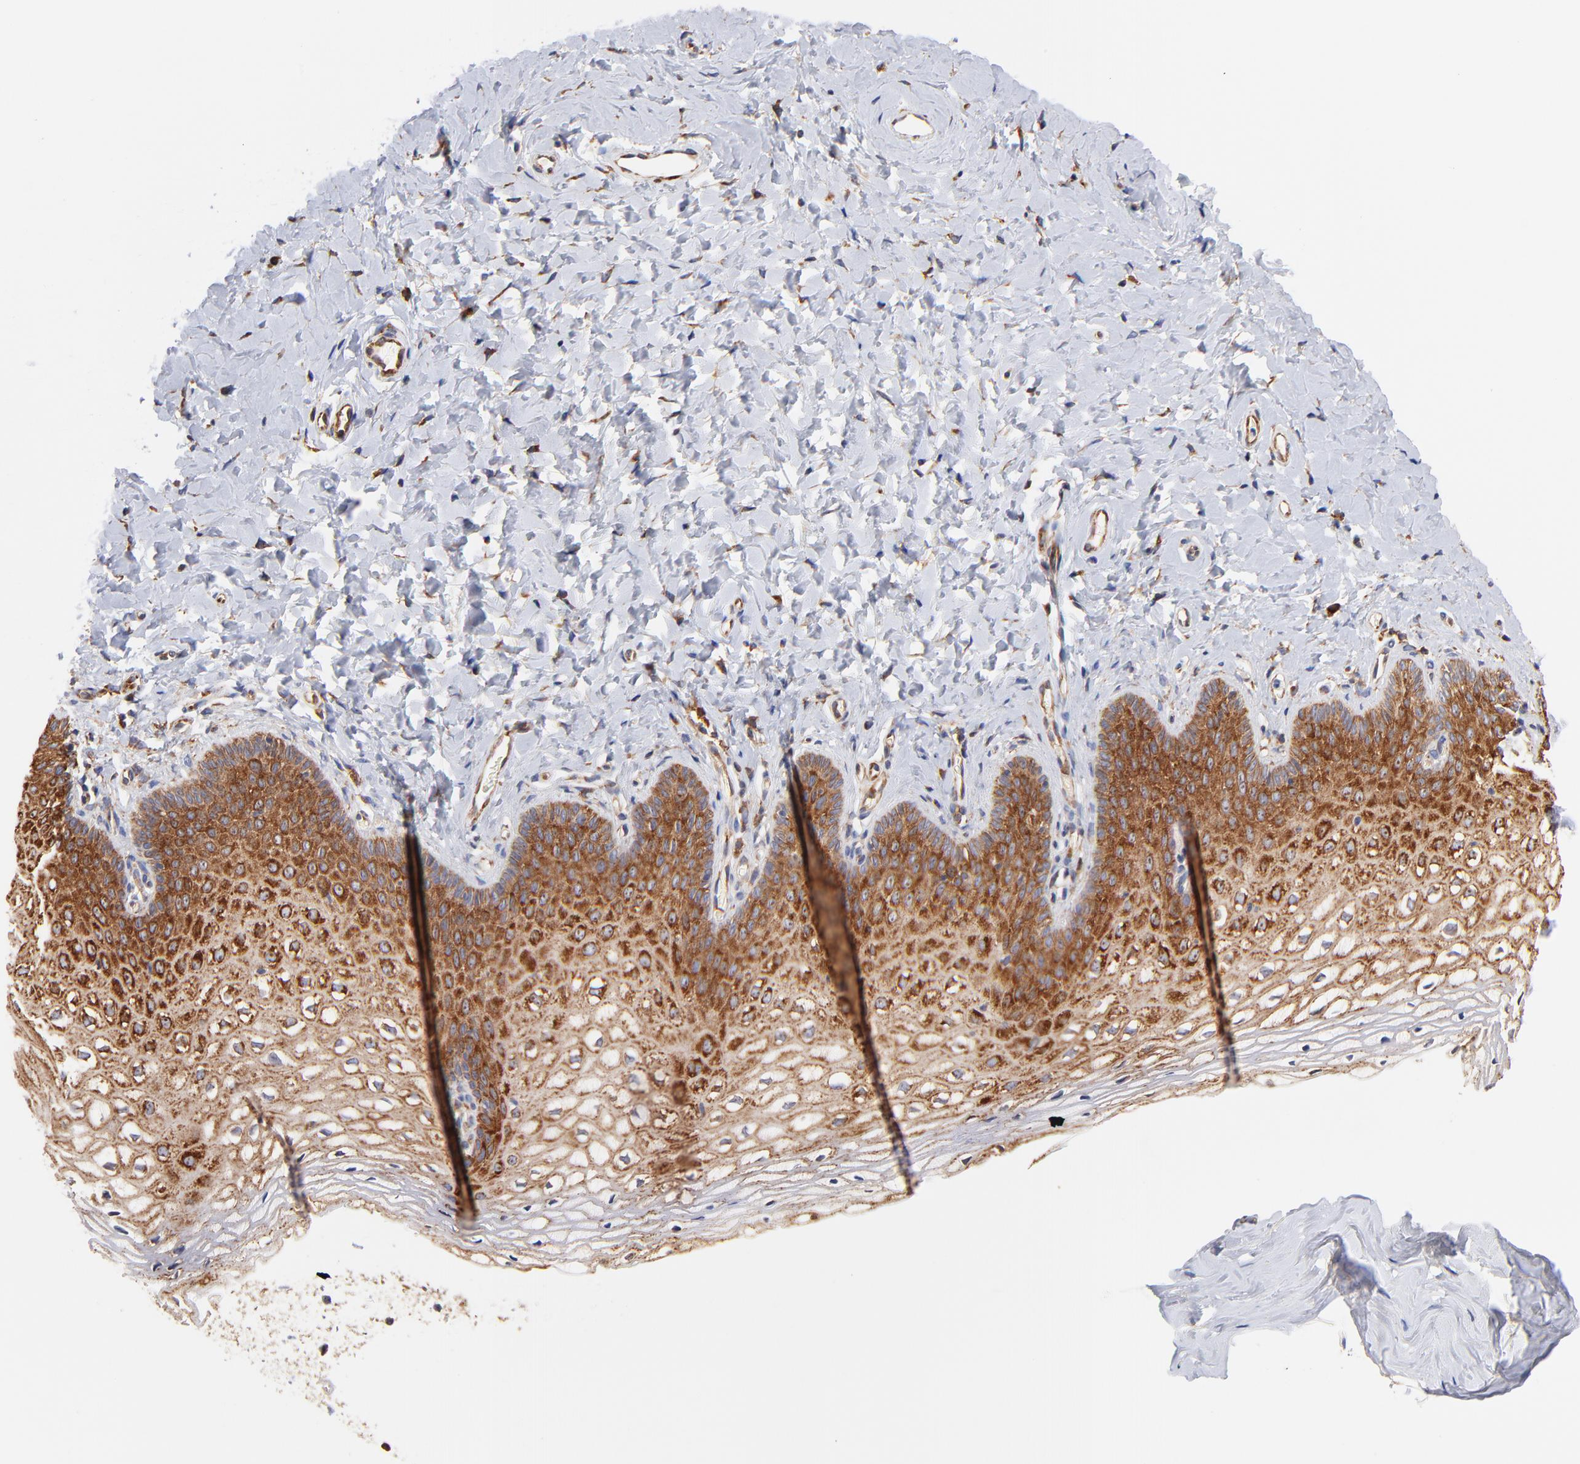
{"staining": {"intensity": "strong", "quantity": ">75%", "location": "cytoplasmic/membranous"}, "tissue": "vagina", "cell_type": "Squamous epithelial cells", "image_type": "normal", "snomed": [{"axis": "morphology", "description": "Normal tissue, NOS"}, {"axis": "topography", "description": "Vagina"}], "caption": "Vagina stained with IHC exhibits strong cytoplasmic/membranous staining in about >75% of squamous epithelial cells.", "gene": "RPL27", "patient": {"sex": "female", "age": 55}}